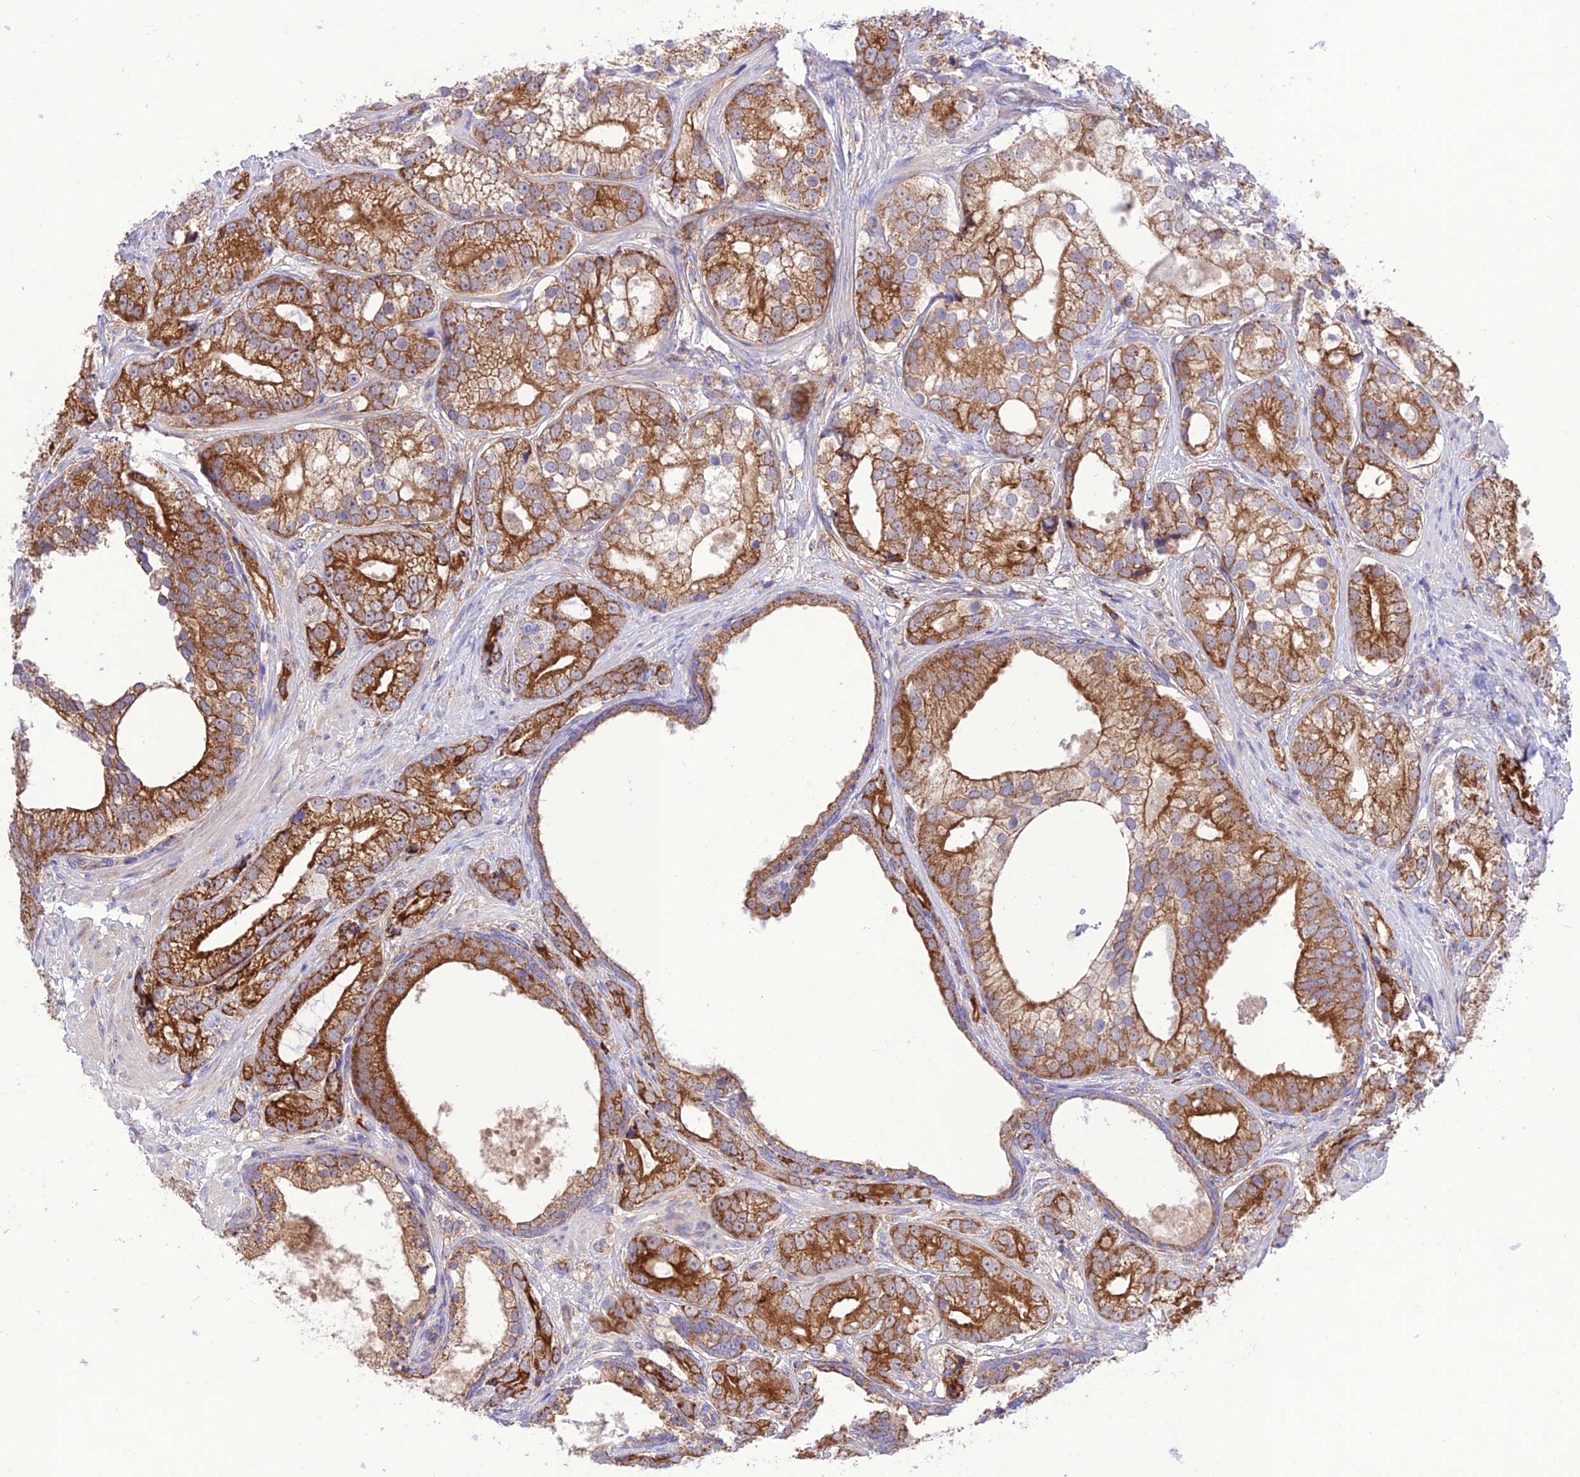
{"staining": {"intensity": "strong", "quantity": ">75%", "location": "cytoplasmic/membranous"}, "tissue": "prostate cancer", "cell_type": "Tumor cells", "image_type": "cancer", "snomed": [{"axis": "morphology", "description": "Adenocarcinoma, High grade"}, {"axis": "topography", "description": "Prostate"}], "caption": "Prostate cancer stained for a protein (brown) displays strong cytoplasmic/membranous positive expression in approximately >75% of tumor cells.", "gene": "UAP1L1", "patient": {"sex": "male", "age": 75}}